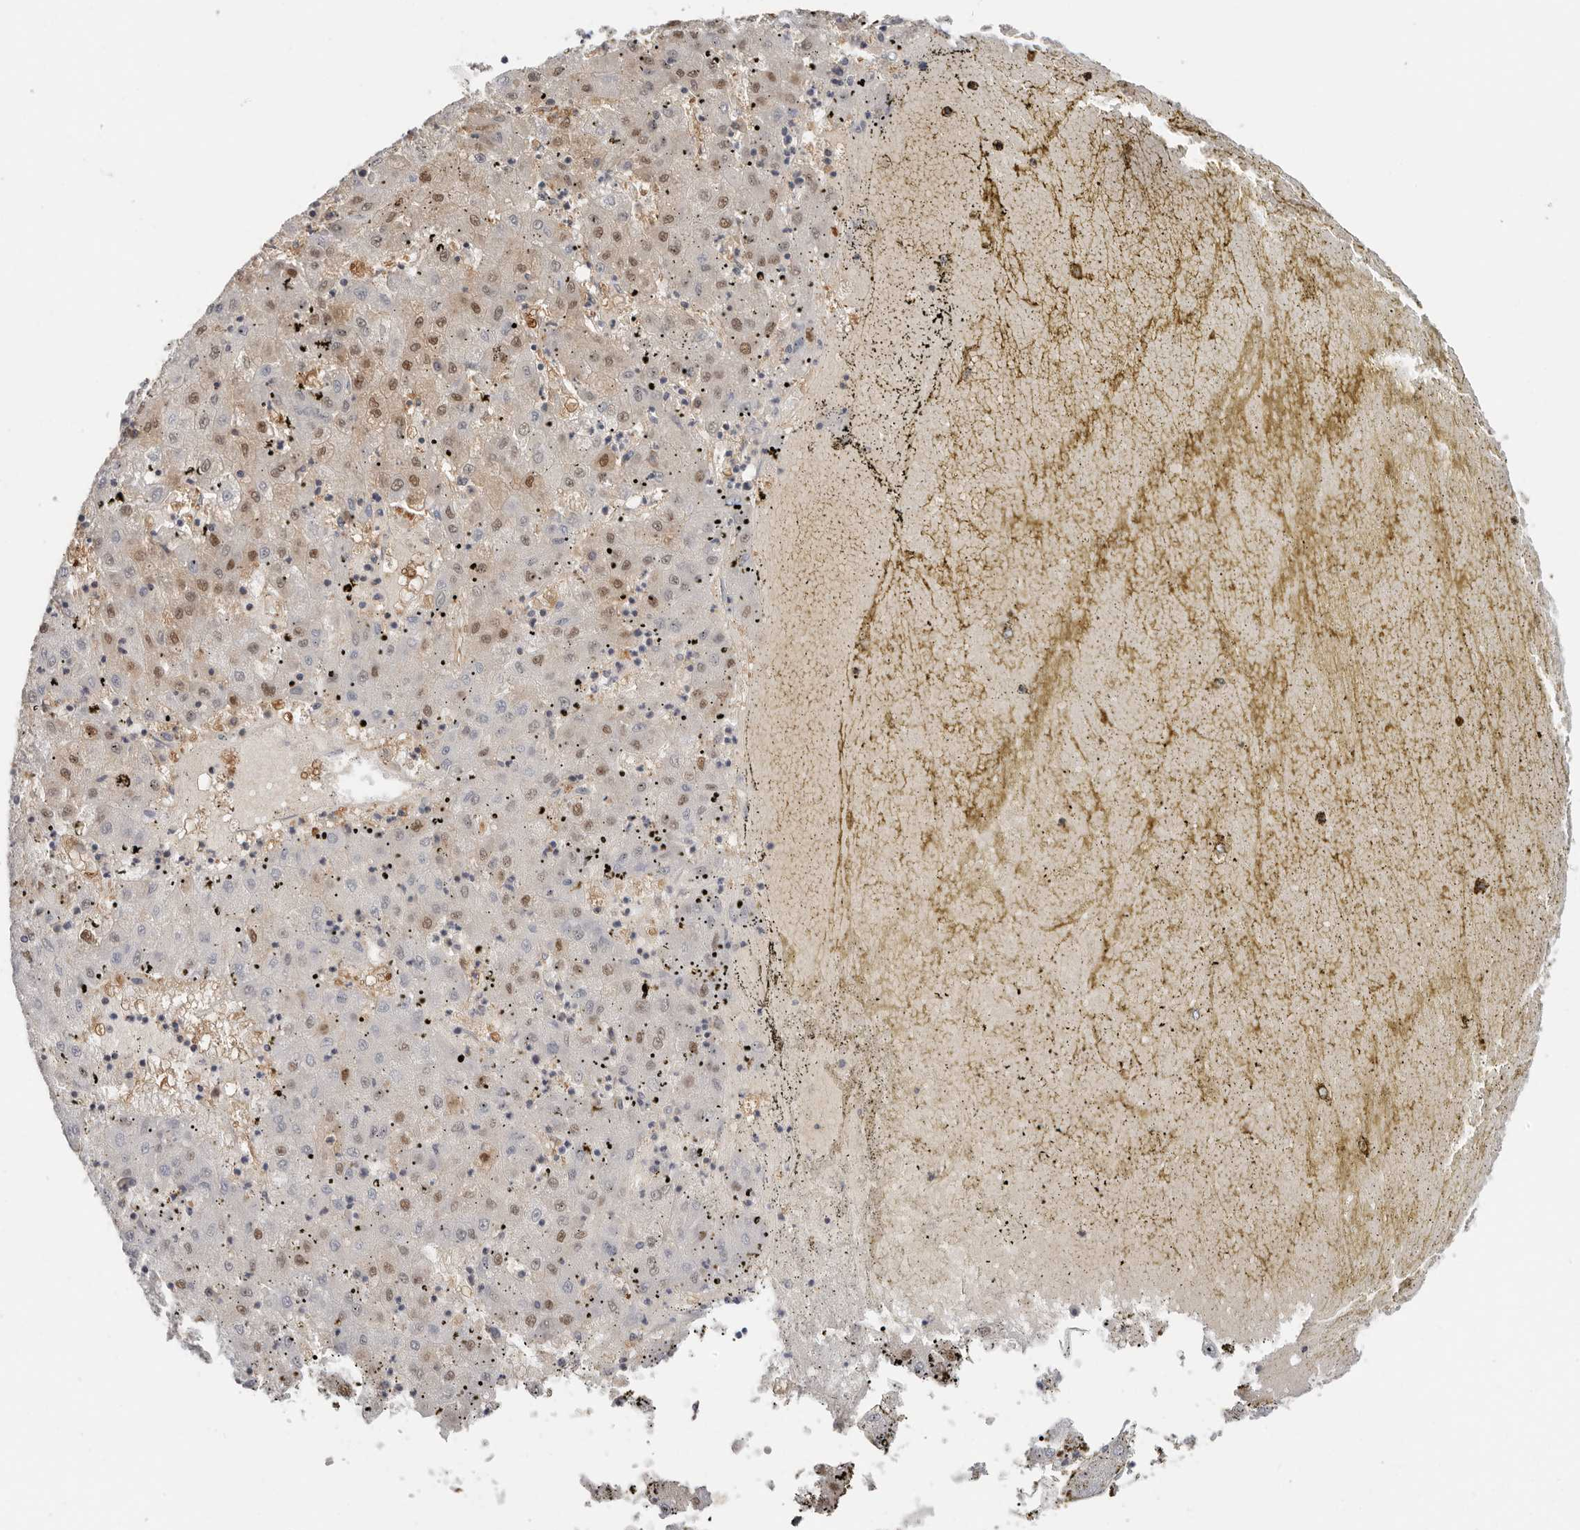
{"staining": {"intensity": "moderate", "quantity": "25%-75%", "location": "nuclear"}, "tissue": "liver cancer", "cell_type": "Tumor cells", "image_type": "cancer", "snomed": [{"axis": "morphology", "description": "Carcinoma, Hepatocellular, NOS"}, {"axis": "topography", "description": "Liver"}], "caption": "A brown stain shows moderate nuclear expression of a protein in human liver cancer (hepatocellular carcinoma) tumor cells. The protein of interest is shown in brown color, while the nuclei are stained blue.", "gene": "LARP7", "patient": {"sex": "male", "age": 72}}